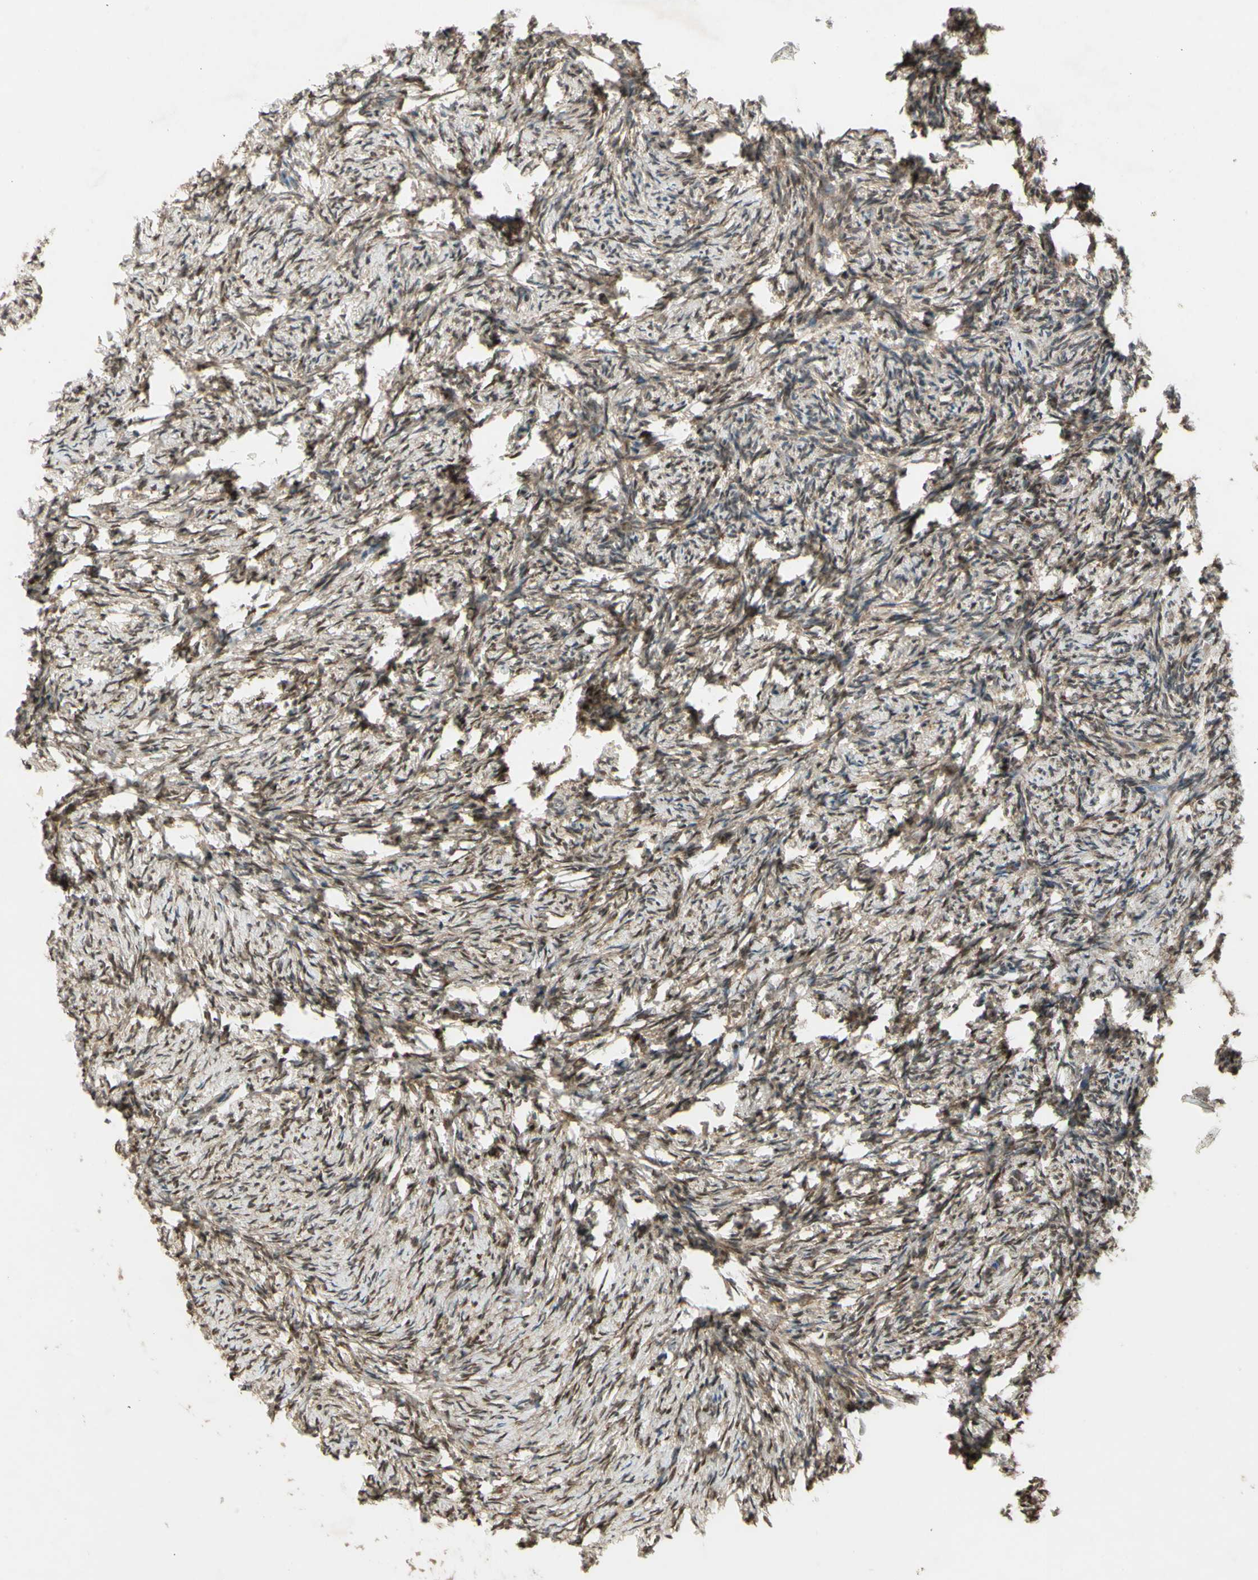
{"staining": {"intensity": "weak", "quantity": ">75%", "location": "cytoplasmic/membranous,nuclear"}, "tissue": "ovary", "cell_type": "Ovarian stroma cells", "image_type": "normal", "snomed": [{"axis": "morphology", "description": "Normal tissue, NOS"}, {"axis": "topography", "description": "Ovary"}], "caption": "Ovarian stroma cells show low levels of weak cytoplasmic/membranous,nuclear expression in approximately >75% of cells in benign ovary.", "gene": "GSR", "patient": {"sex": "female", "age": 60}}